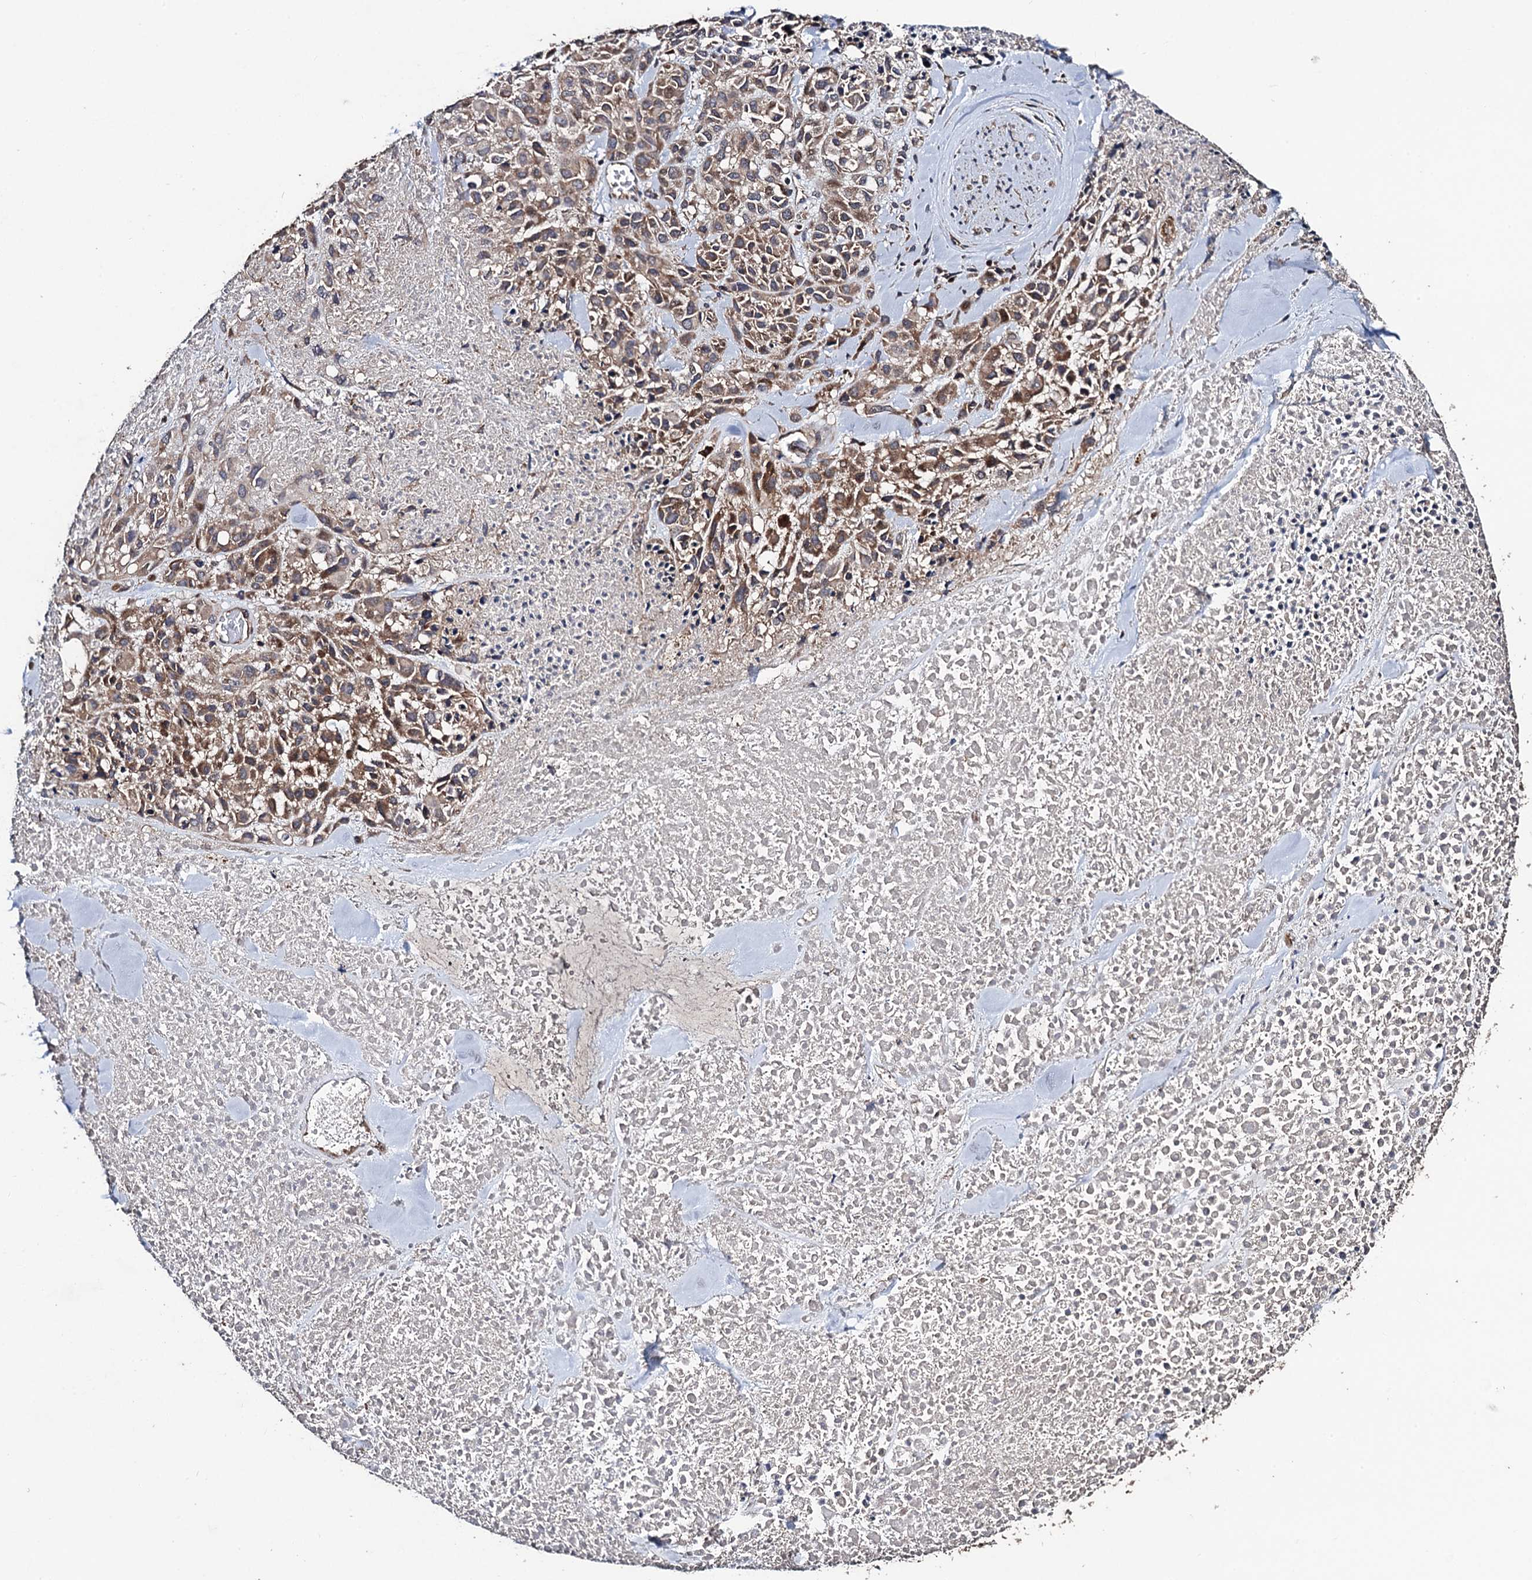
{"staining": {"intensity": "moderate", "quantity": ">75%", "location": "cytoplasmic/membranous"}, "tissue": "melanoma", "cell_type": "Tumor cells", "image_type": "cancer", "snomed": [{"axis": "morphology", "description": "Malignant melanoma, Metastatic site"}, {"axis": "topography", "description": "Skin"}], "caption": "Melanoma tissue shows moderate cytoplasmic/membranous expression in approximately >75% of tumor cells, visualized by immunohistochemistry.", "gene": "PPTC7", "patient": {"sex": "female", "age": 81}}